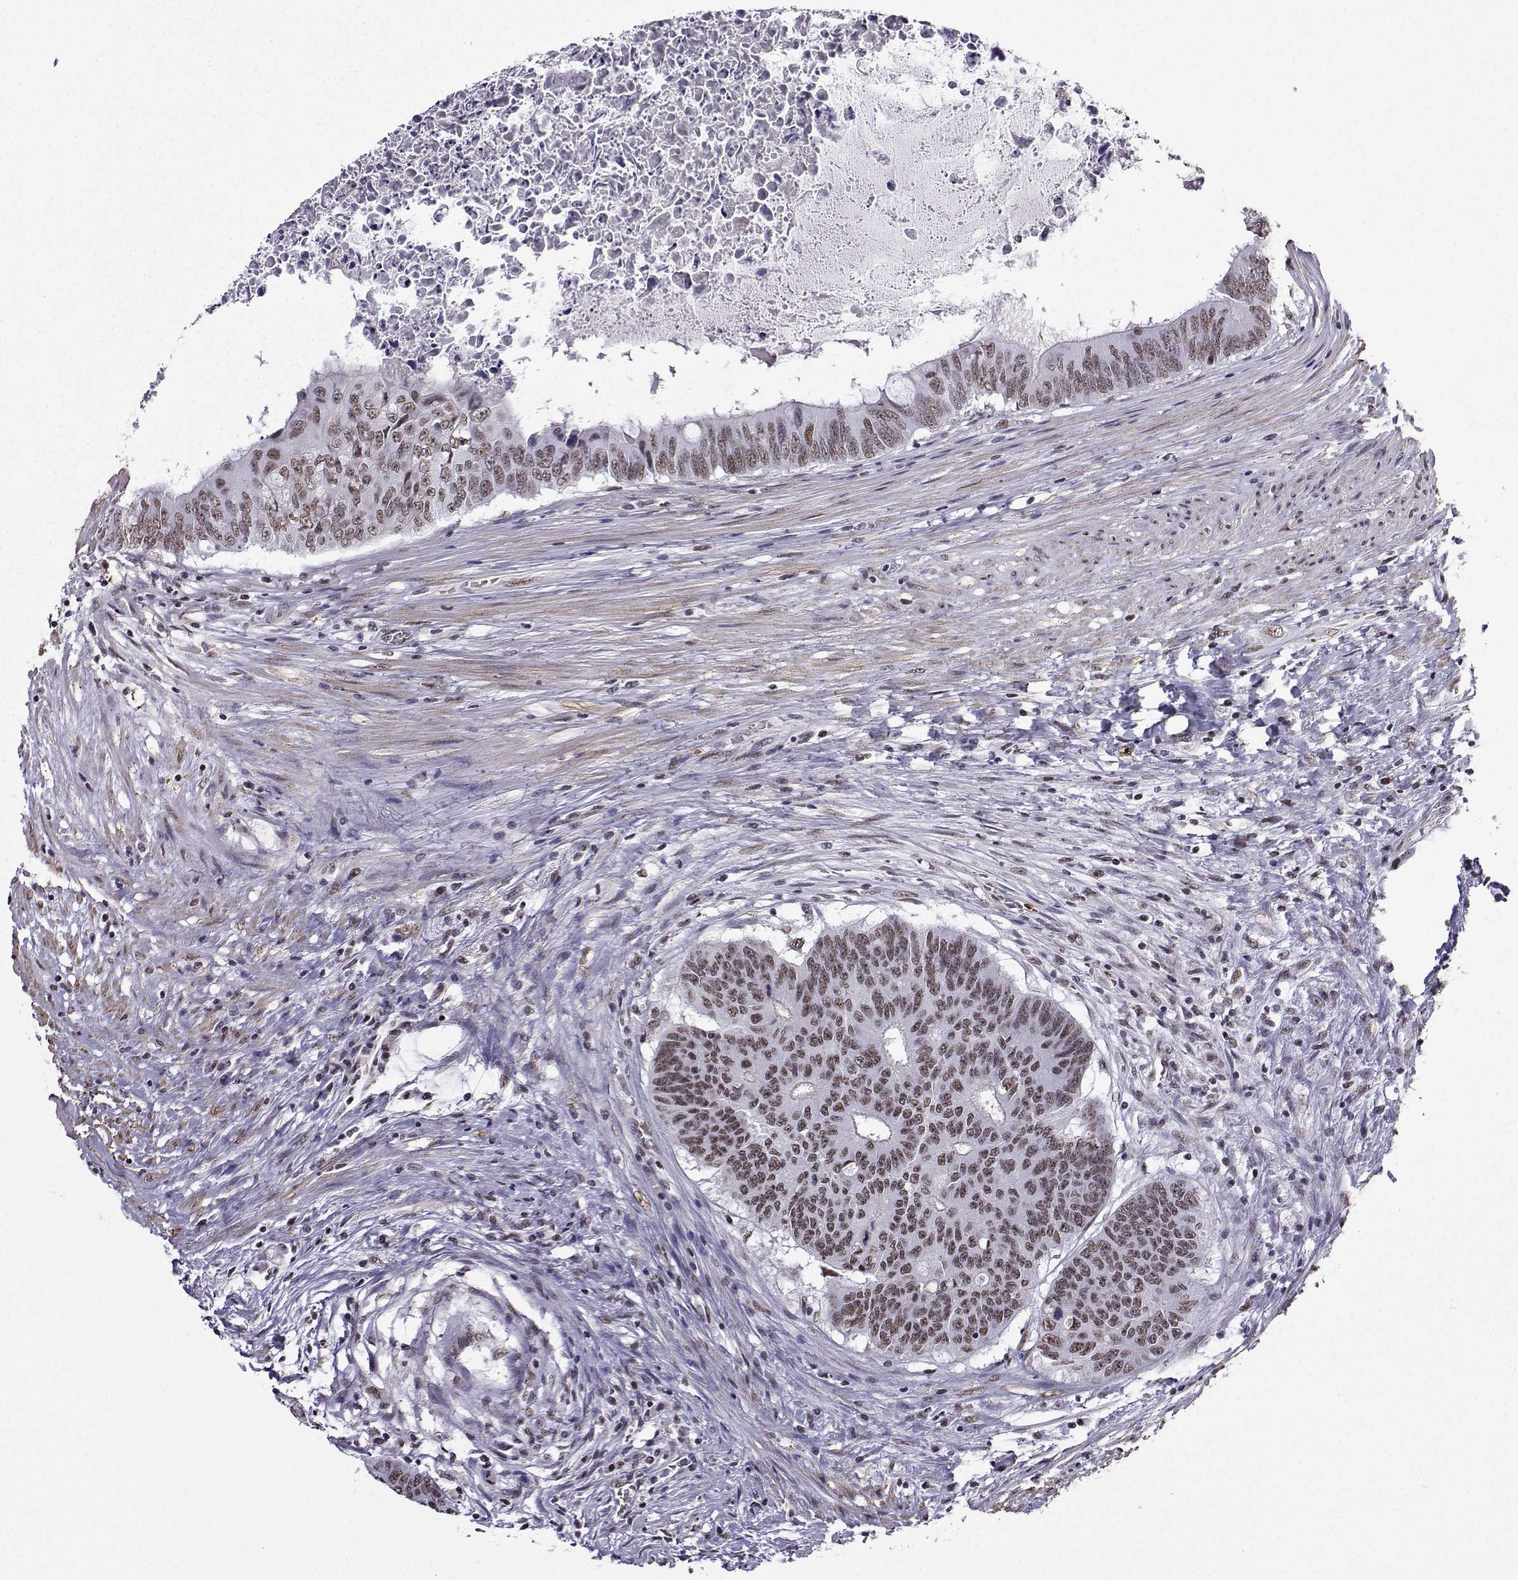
{"staining": {"intensity": "weak", "quantity": "25%-75%", "location": "nuclear"}, "tissue": "colorectal cancer", "cell_type": "Tumor cells", "image_type": "cancer", "snomed": [{"axis": "morphology", "description": "Adenocarcinoma, NOS"}, {"axis": "topography", "description": "Rectum"}], "caption": "DAB (3,3'-diaminobenzidine) immunohistochemical staining of colorectal cancer (adenocarcinoma) displays weak nuclear protein staining in approximately 25%-75% of tumor cells.", "gene": "CCNK", "patient": {"sex": "male", "age": 59}}